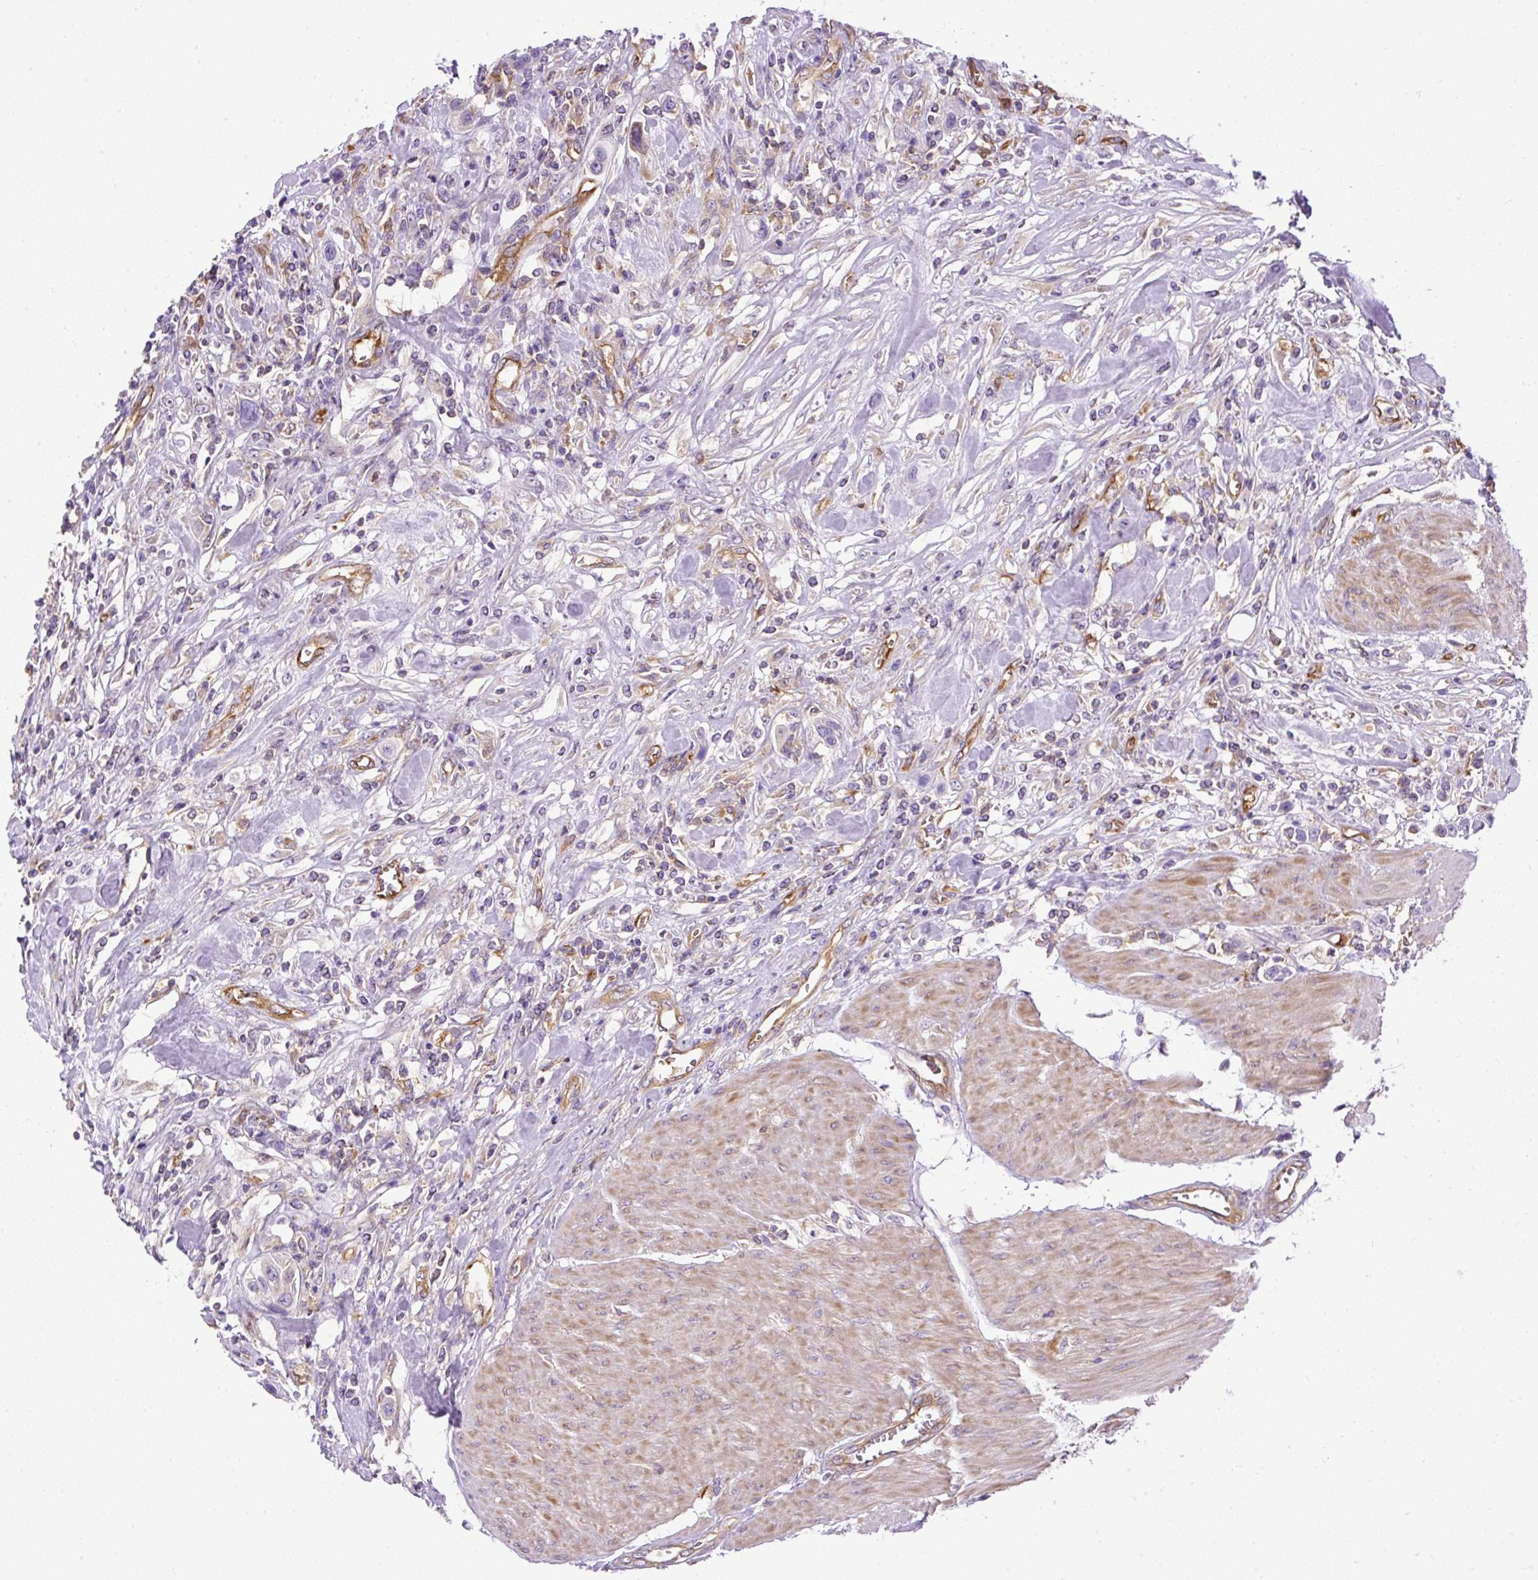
{"staining": {"intensity": "negative", "quantity": "none", "location": "none"}, "tissue": "urothelial cancer", "cell_type": "Tumor cells", "image_type": "cancer", "snomed": [{"axis": "morphology", "description": "Urothelial carcinoma, High grade"}, {"axis": "topography", "description": "Urinary bladder"}], "caption": "This is a histopathology image of immunohistochemistry staining of urothelial cancer, which shows no expression in tumor cells.", "gene": "MAP1S", "patient": {"sex": "male", "age": 50}}